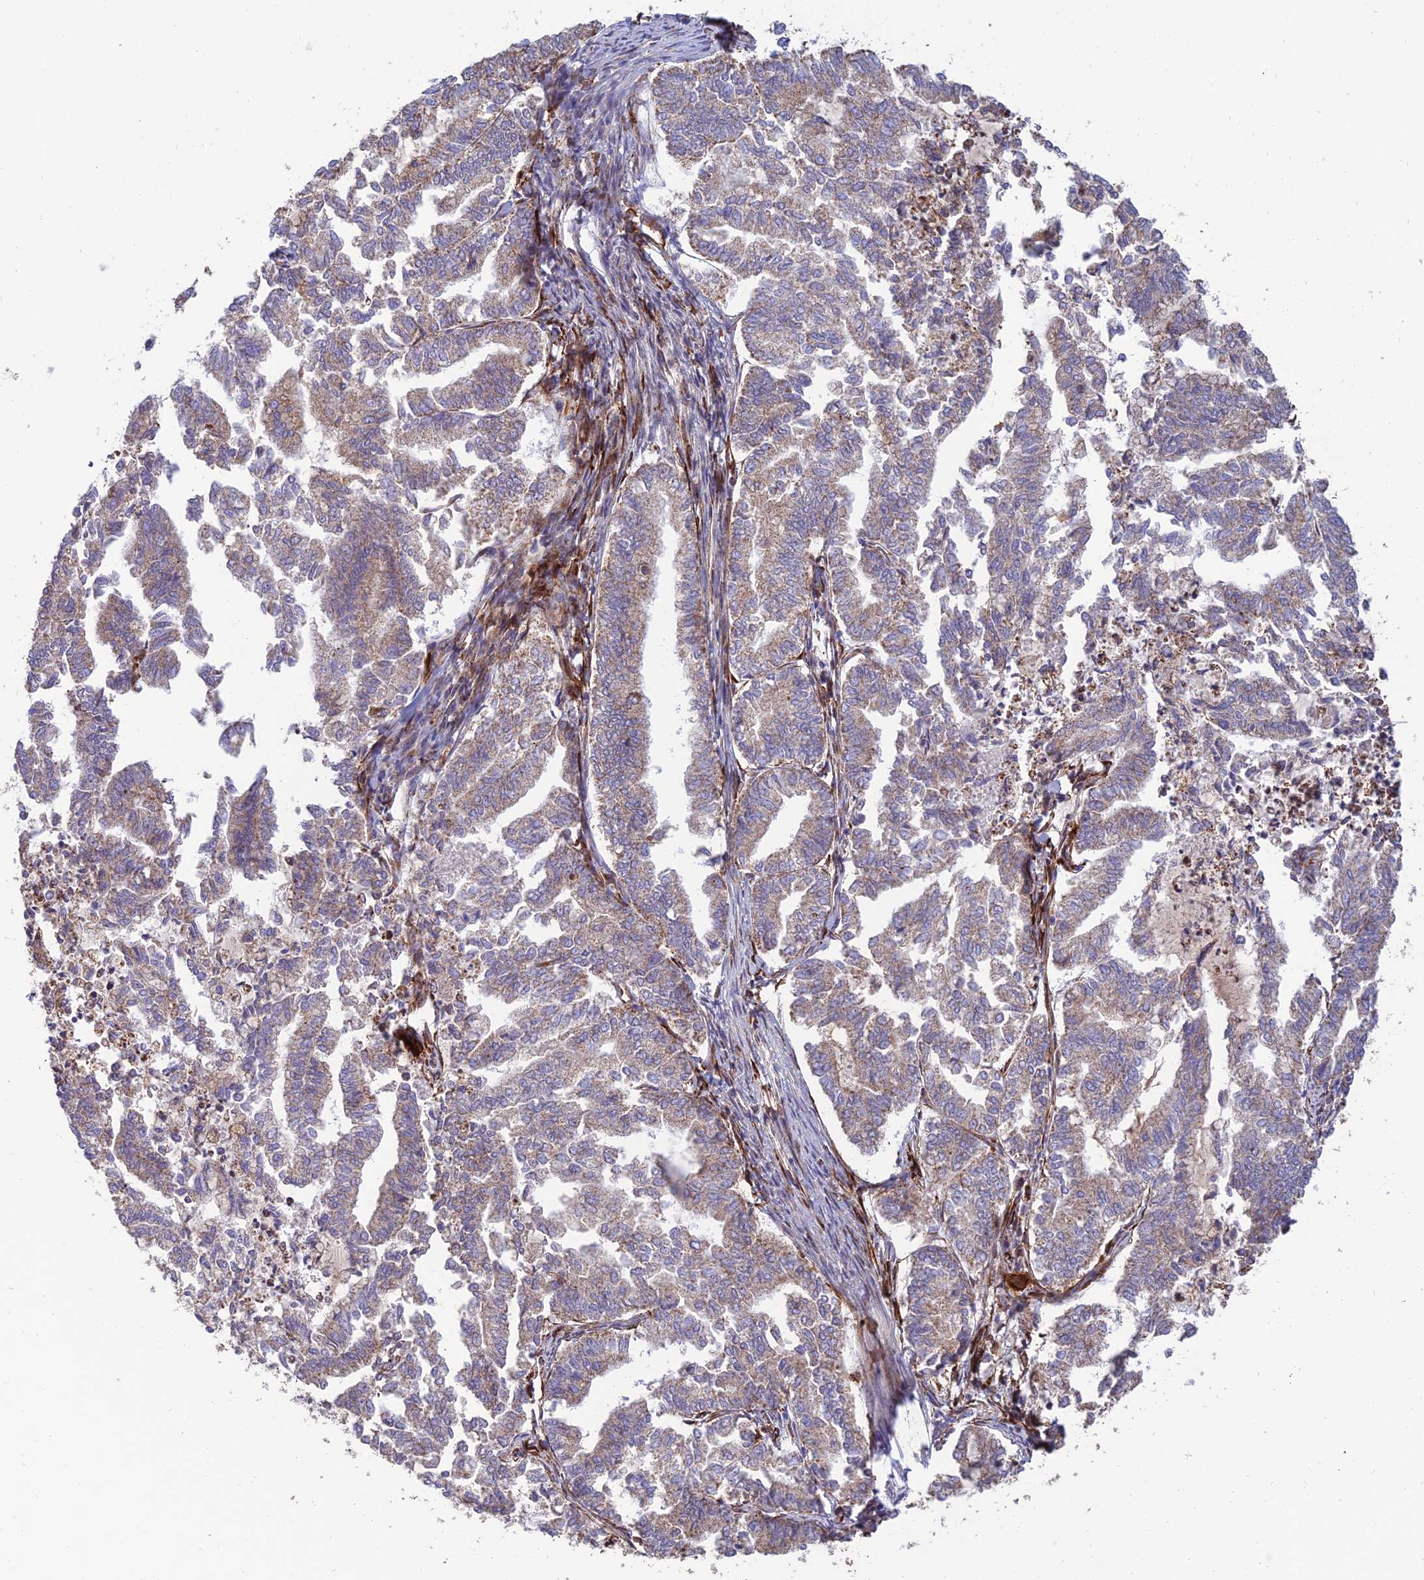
{"staining": {"intensity": "moderate", "quantity": "25%-75%", "location": "cytoplasmic/membranous"}, "tissue": "endometrial cancer", "cell_type": "Tumor cells", "image_type": "cancer", "snomed": [{"axis": "morphology", "description": "Adenocarcinoma, NOS"}, {"axis": "topography", "description": "Endometrium"}], "caption": "Protein expression by immunohistochemistry (IHC) demonstrates moderate cytoplasmic/membranous expression in about 25%-75% of tumor cells in adenocarcinoma (endometrial). The staining was performed using DAB to visualize the protein expression in brown, while the nuclei were stained in blue with hematoxylin (Magnification: 20x).", "gene": "RCN3", "patient": {"sex": "female", "age": 79}}